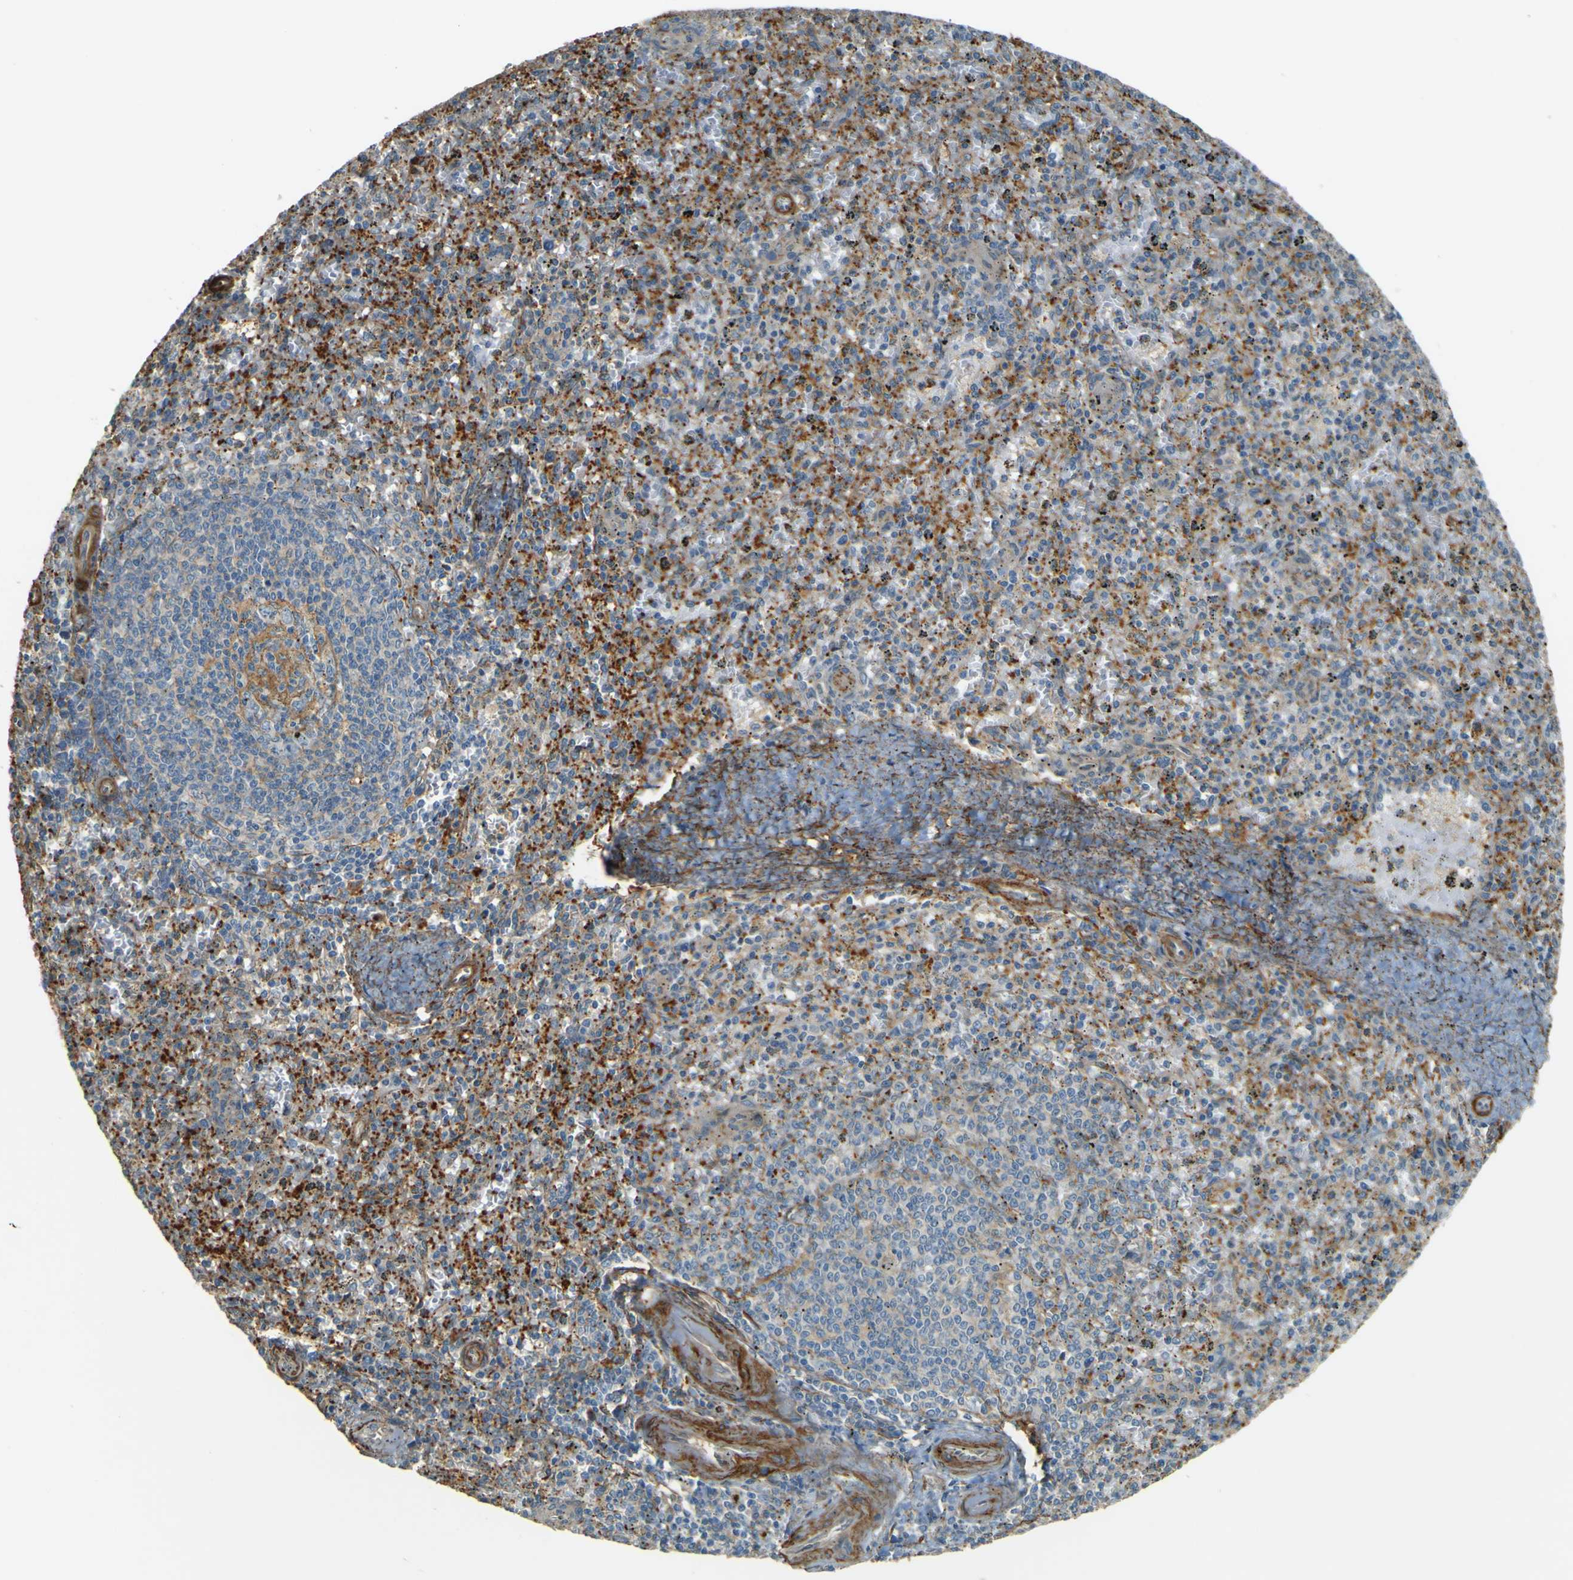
{"staining": {"intensity": "moderate", "quantity": ">75%", "location": "cytoplasmic/membranous"}, "tissue": "spleen", "cell_type": "Cells in red pulp", "image_type": "normal", "snomed": [{"axis": "morphology", "description": "Normal tissue, NOS"}, {"axis": "topography", "description": "Spleen"}], "caption": "A micrograph showing moderate cytoplasmic/membranous expression in about >75% of cells in red pulp in benign spleen, as visualized by brown immunohistochemical staining.", "gene": "NEXN", "patient": {"sex": "male", "age": 72}}